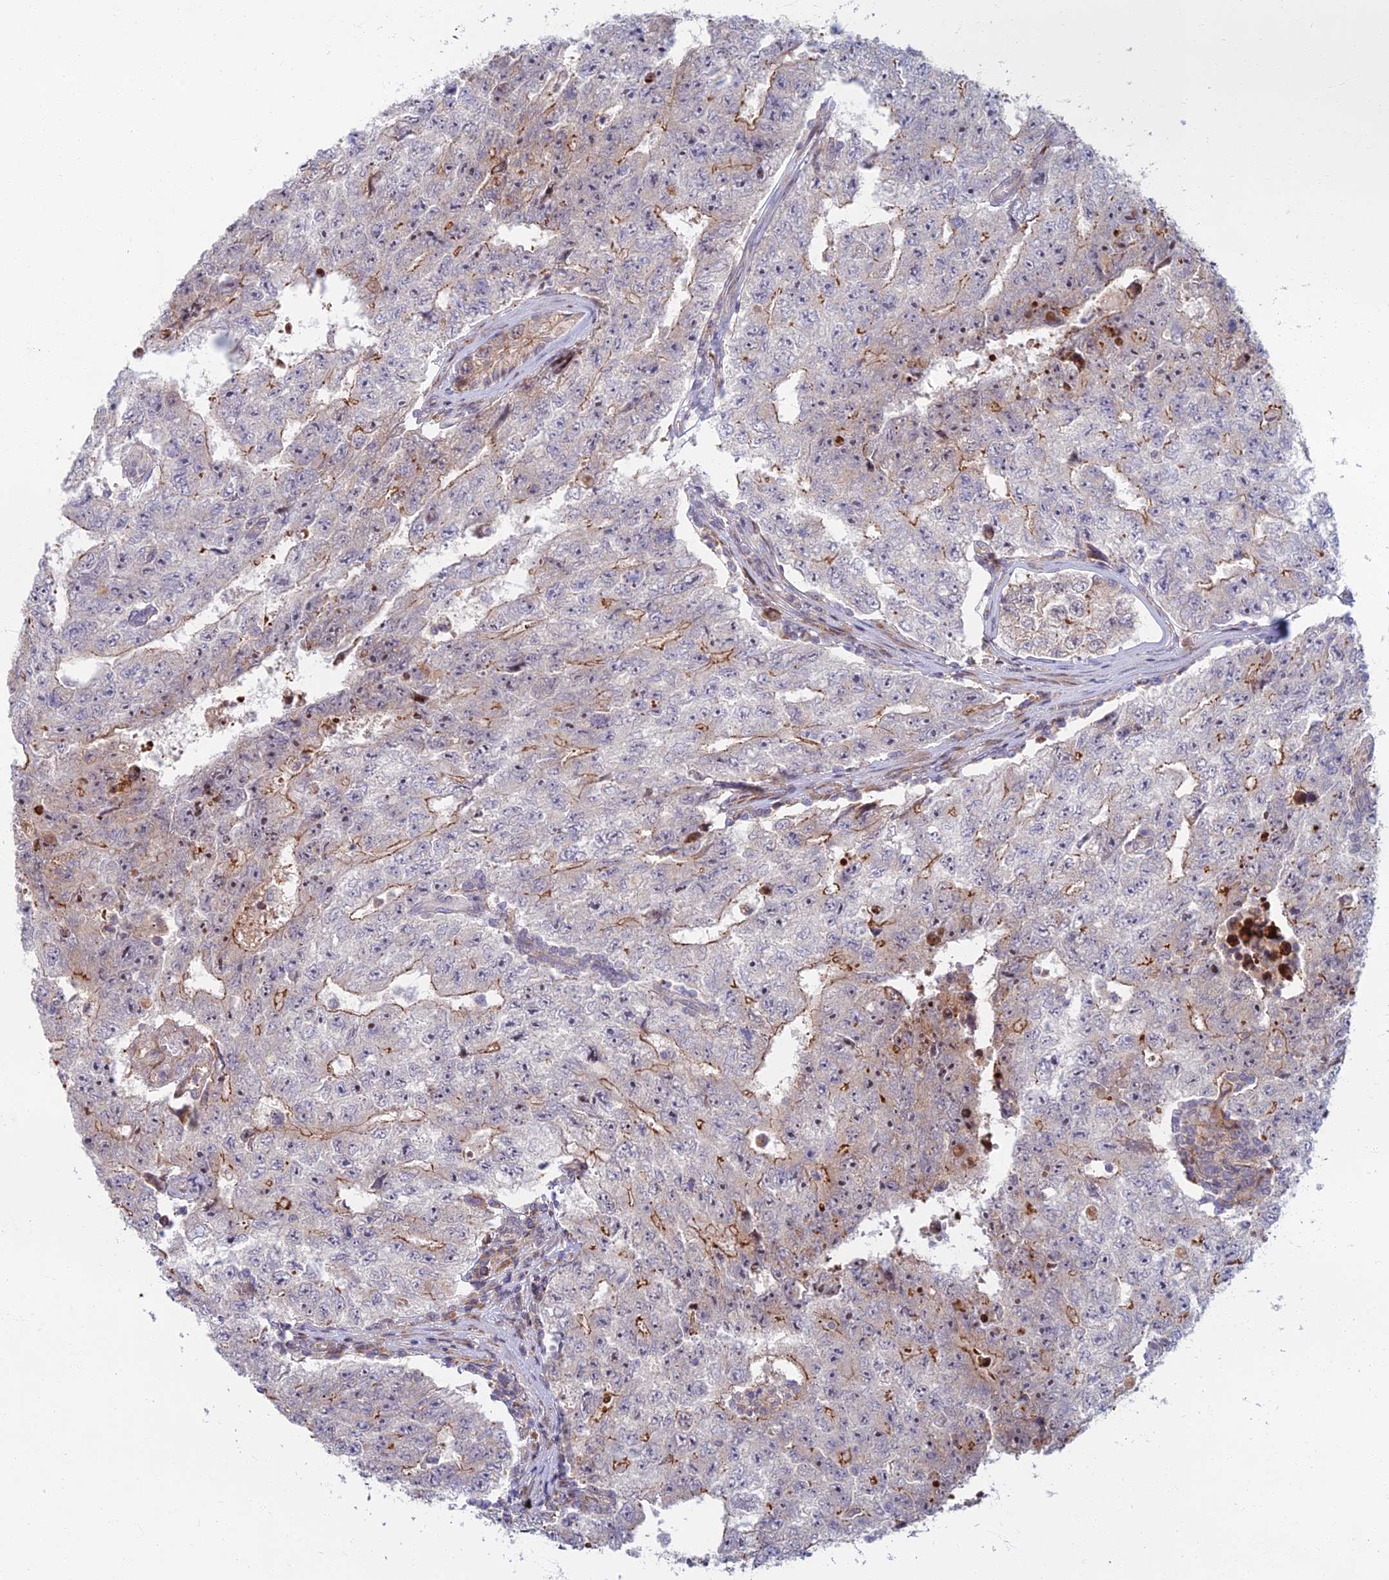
{"staining": {"intensity": "moderate", "quantity": "<25%", "location": "cytoplasmic/membranous"}, "tissue": "testis cancer", "cell_type": "Tumor cells", "image_type": "cancer", "snomed": [{"axis": "morphology", "description": "Carcinoma, Embryonal, NOS"}, {"axis": "topography", "description": "Testis"}], "caption": "Immunohistochemical staining of testis embryonal carcinoma shows moderate cytoplasmic/membranous protein positivity in about <25% of tumor cells. The protein is stained brown, and the nuclei are stained in blue (DAB (3,3'-diaminobenzidine) IHC with brightfield microscopy, high magnification).", "gene": "C15orf40", "patient": {"sex": "male", "age": 17}}